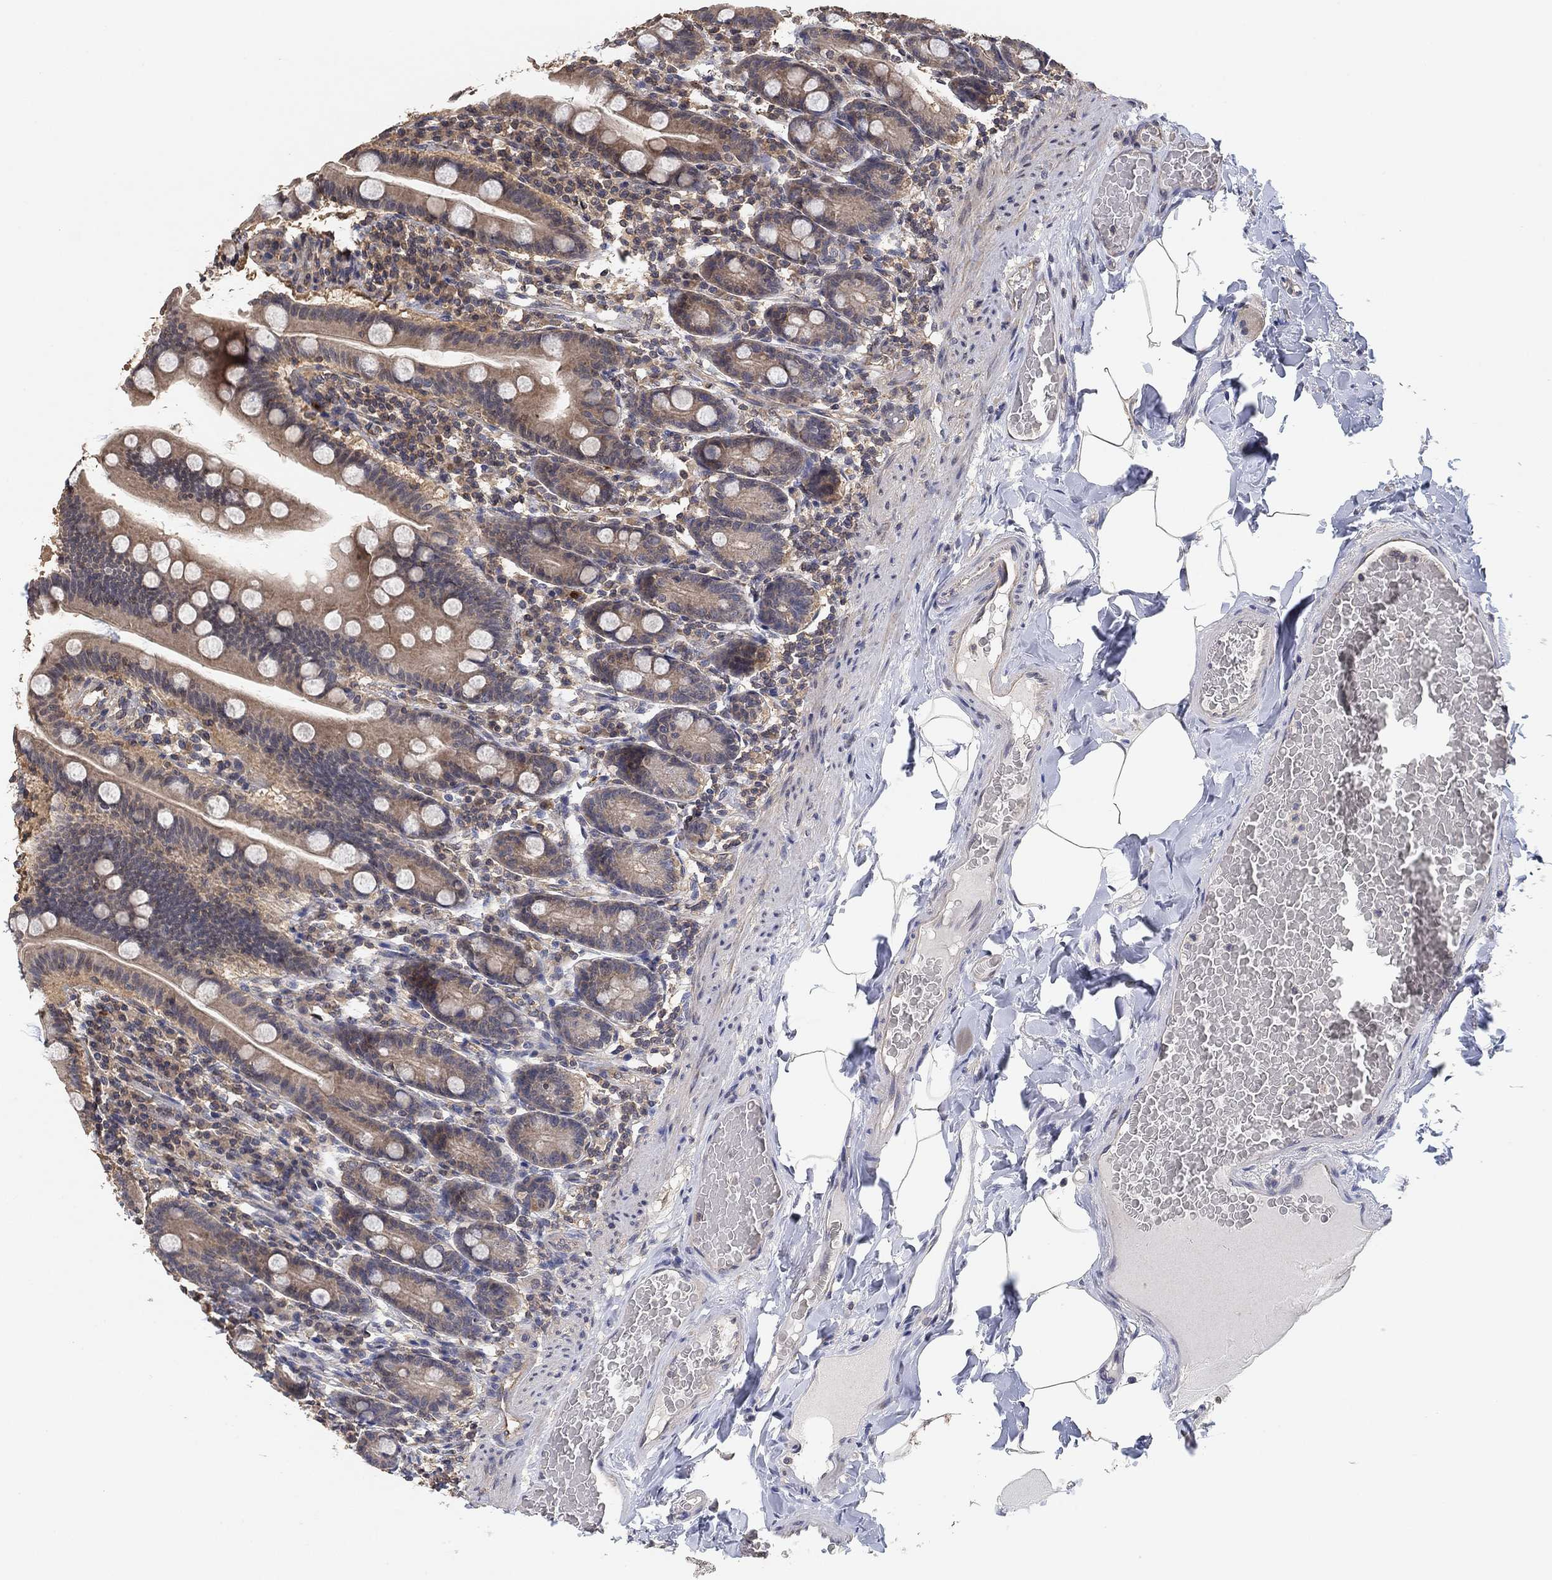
{"staining": {"intensity": "weak", "quantity": ">75%", "location": "cytoplasmic/membranous"}, "tissue": "small intestine", "cell_type": "Glandular cells", "image_type": "normal", "snomed": [{"axis": "morphology", "description": "Normal tissue, NOS"}, {"axis": "topography", "description": "Small intestine"}], "caption": "Immunohistochemical staining of unremarkable small intestine demonstrates weak cytoplasmic/membranous protein expression in about >75% of glandular cells.", "gene": "CCDC43", "patient": {"sex": "male", "age": 66}}